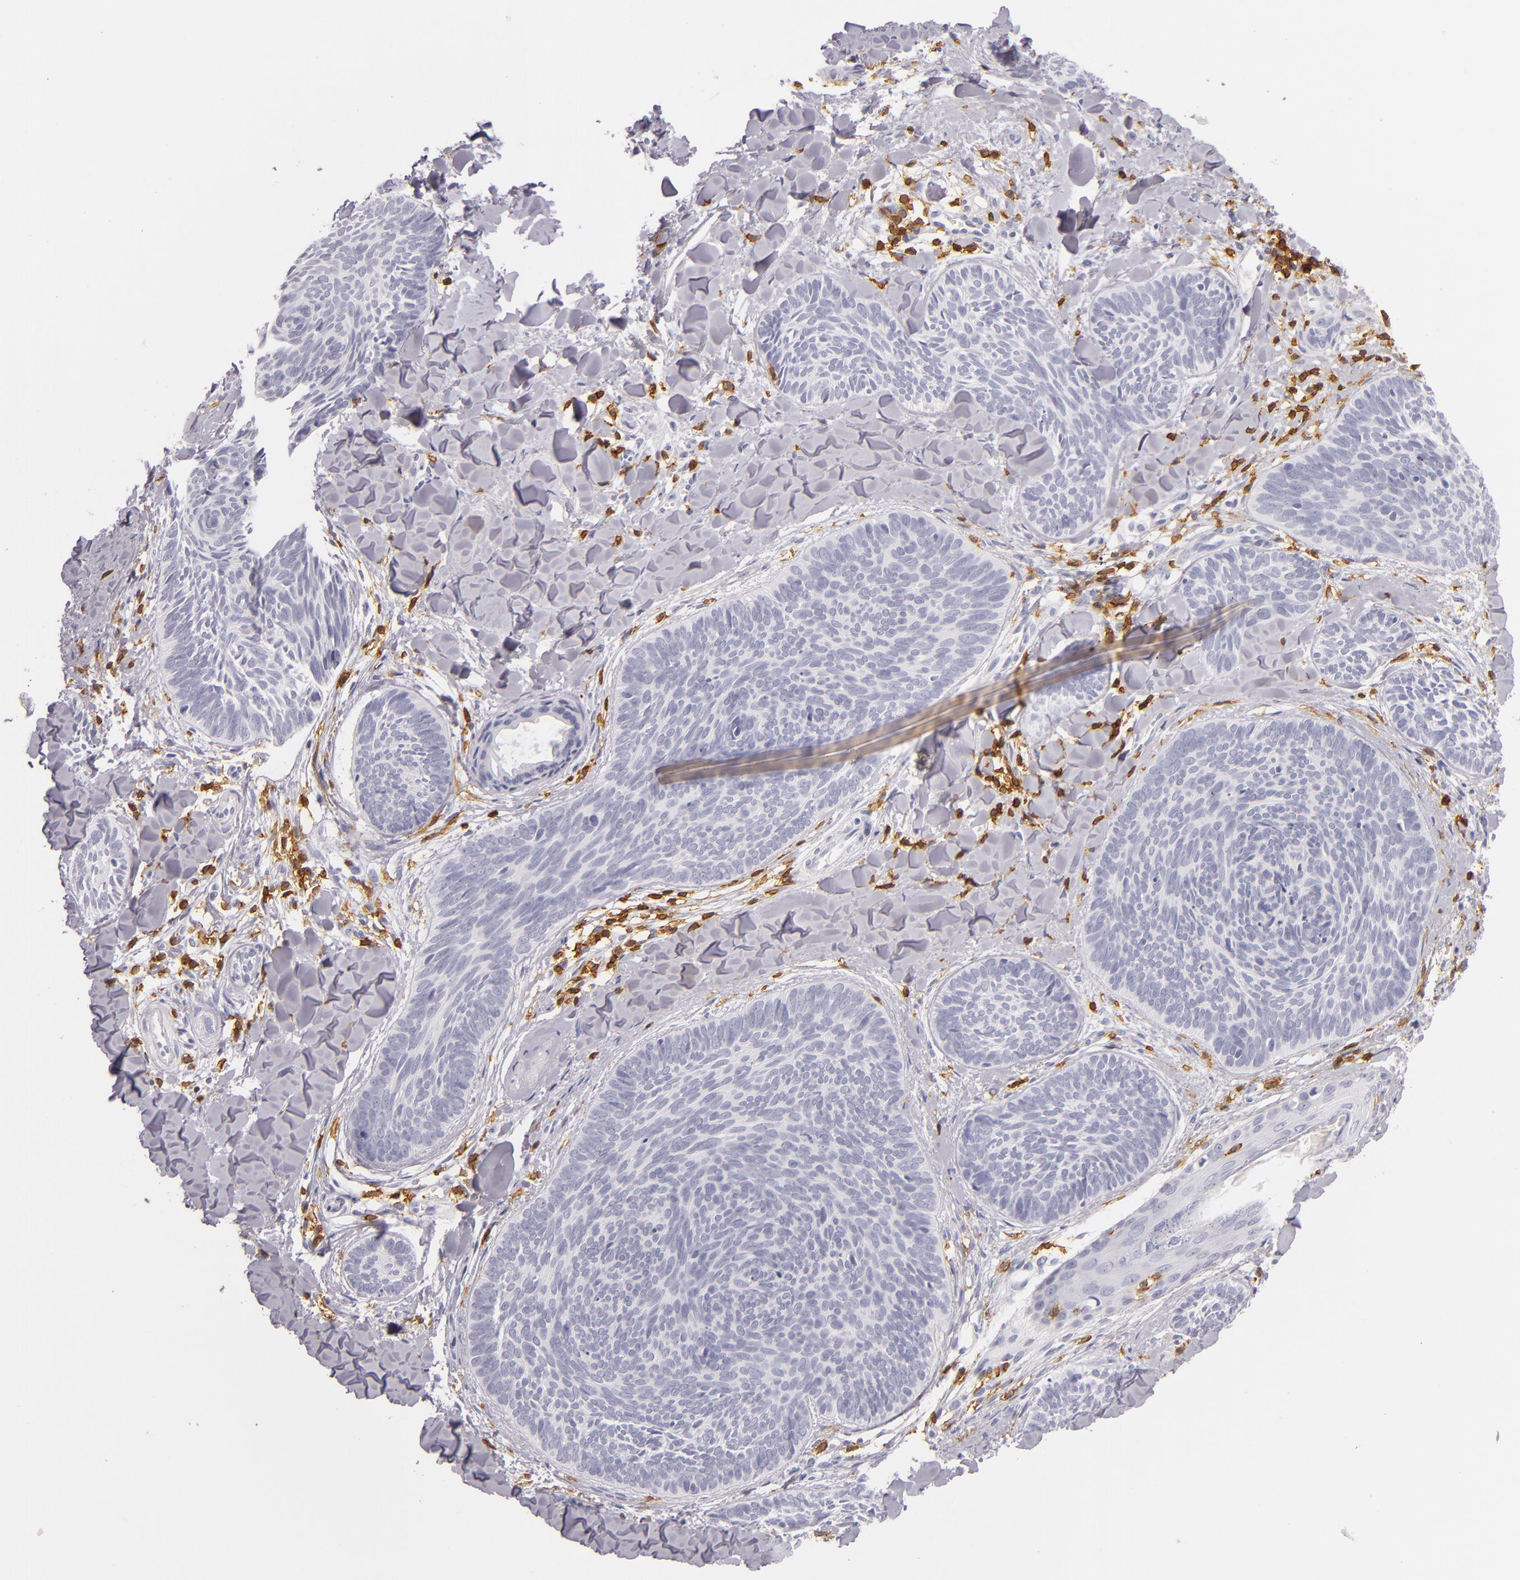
{"staining": {"intensity": "negative", "quantity": "none", "location": "none"}, "tissue": "skin cancer", "cell_type": "Tumor cells", "image_type": "cancer", "snomed": [{"axis": "morphology", "description": "Basal cell carcinoma"}, {"axis": "topography", "description": "Skin"}], "caption": "Immunohistochemistry (IHC) histopathology image of neoplastic tissue: basal cell carcinoma (skin) stained with DAB displays no significant protein positivity in tumor cells.", "gene": "LAT", "patient": {"sex": "female", "age": 81}}